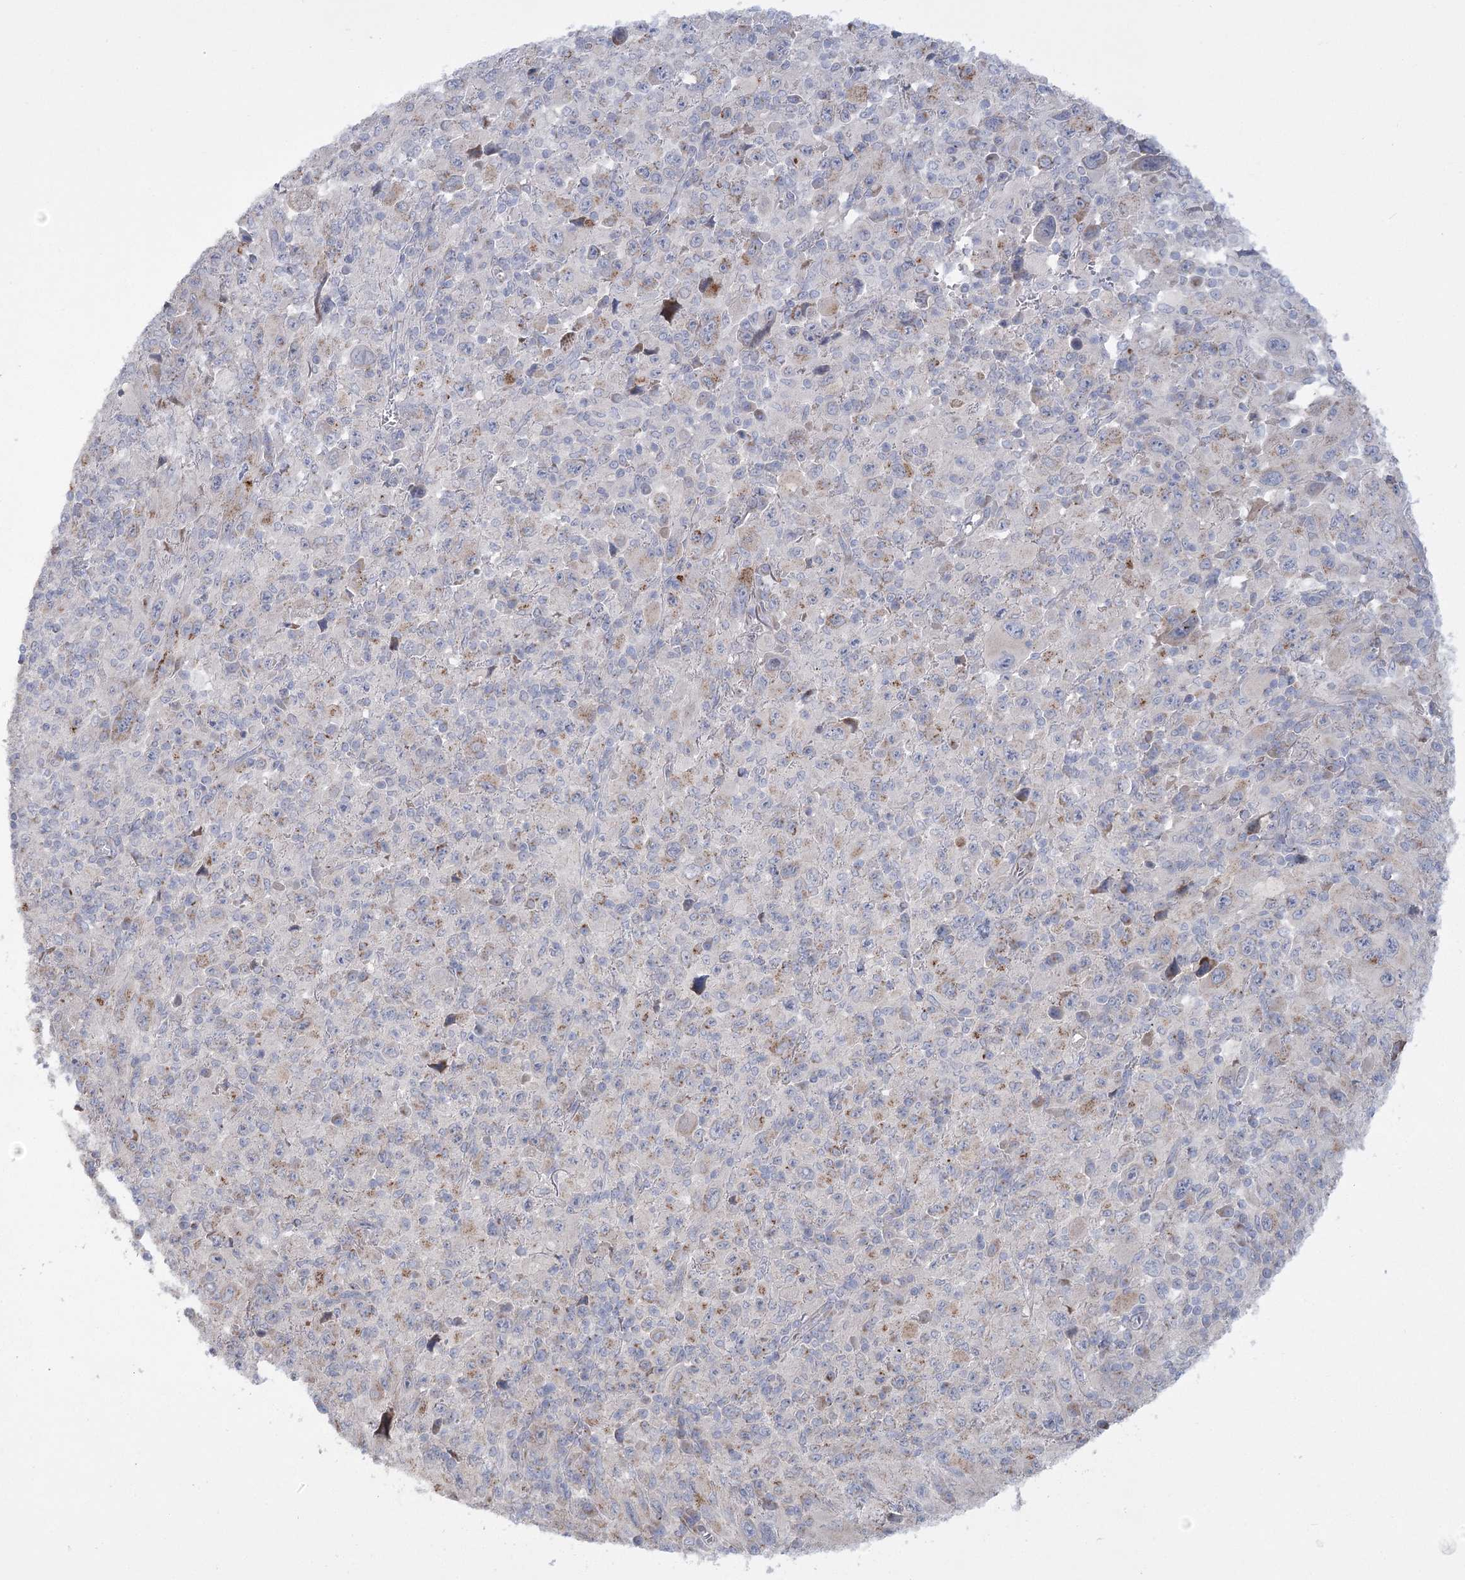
{"staining": {"intensity": "weak", "quantity": "<25%", "location": "cytoplasmic/membranous"}, "tissue": "melanoma", "cell_type": "Tumor cells", "image_type": "cancer", "snomed": [{"axis": "morphology", "description": "Malignant melanoma, Metastatic site"}, {"axis": "topography", "description": "Skin"}], "caption": "Immunohistochemical staining of human malignant melanoma (metastatic site) demonstrates no significant expression in tumor cells.", "gene": "NME7", "patient": {"sex": "female", "age": 56}}